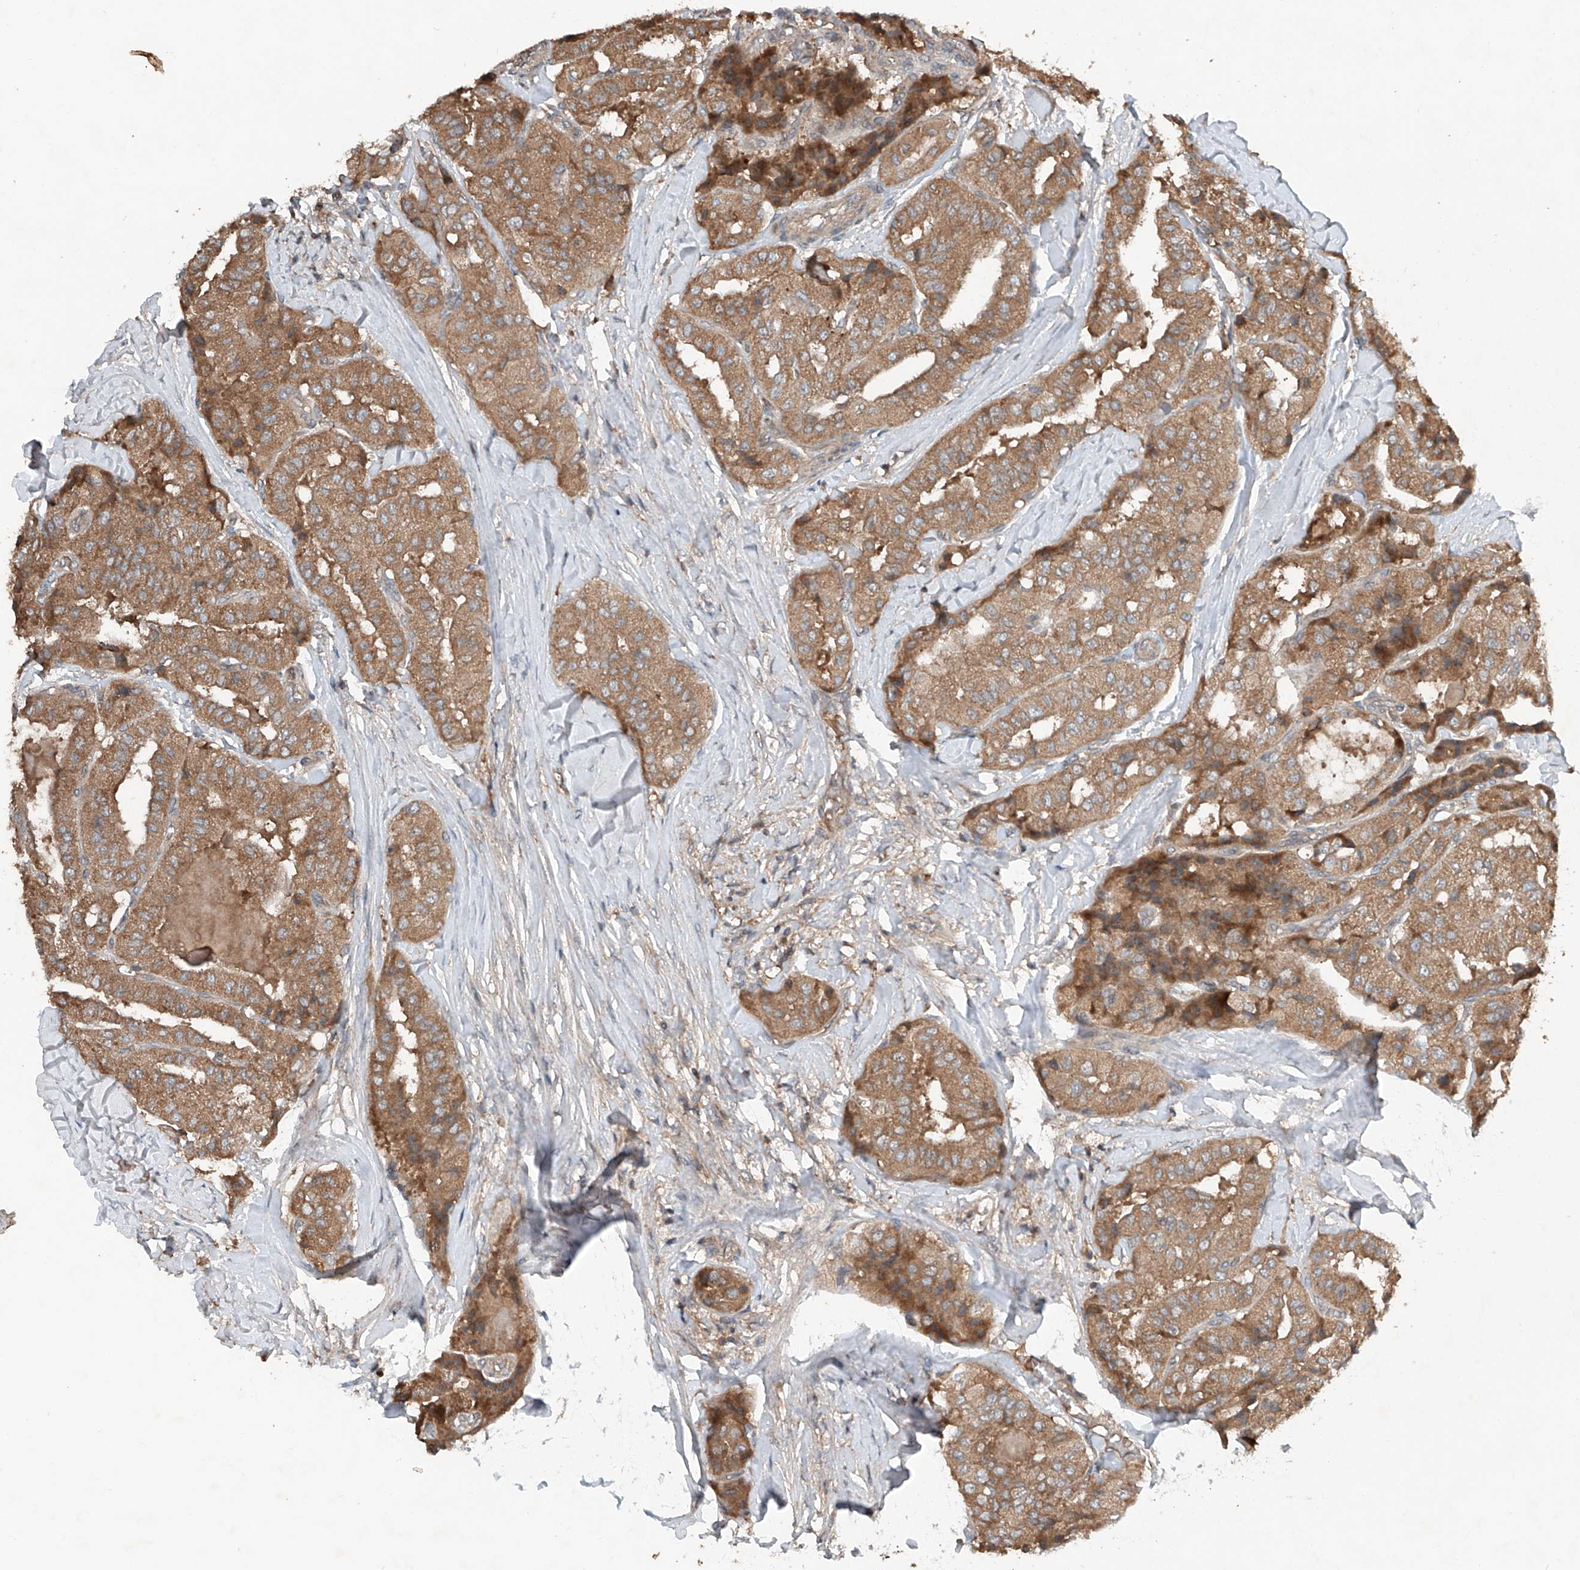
{"staining": {"intensity": "moderate", "quantity": ">75%", "location": "cytoplasmic/membranous"}, "tissue": "thyroid cancer", "cell_type": "Tumor cells", "image_type": "cancer", "snomed": [{"axis": "morphology", "description": "Papillary adenocarcinoma, NOS"}, {"axis": "topography", "description": "Thyroid gland"}], "caption": "Immunohistochemical staining of human thyroid papillary adenocarcinoma reveals medium levels of moderate cytoplasmic/membranous expression in about >75% of tumor cells.", "gene": "ADAM23", "patient": {"sex": "female", "age": 59}}